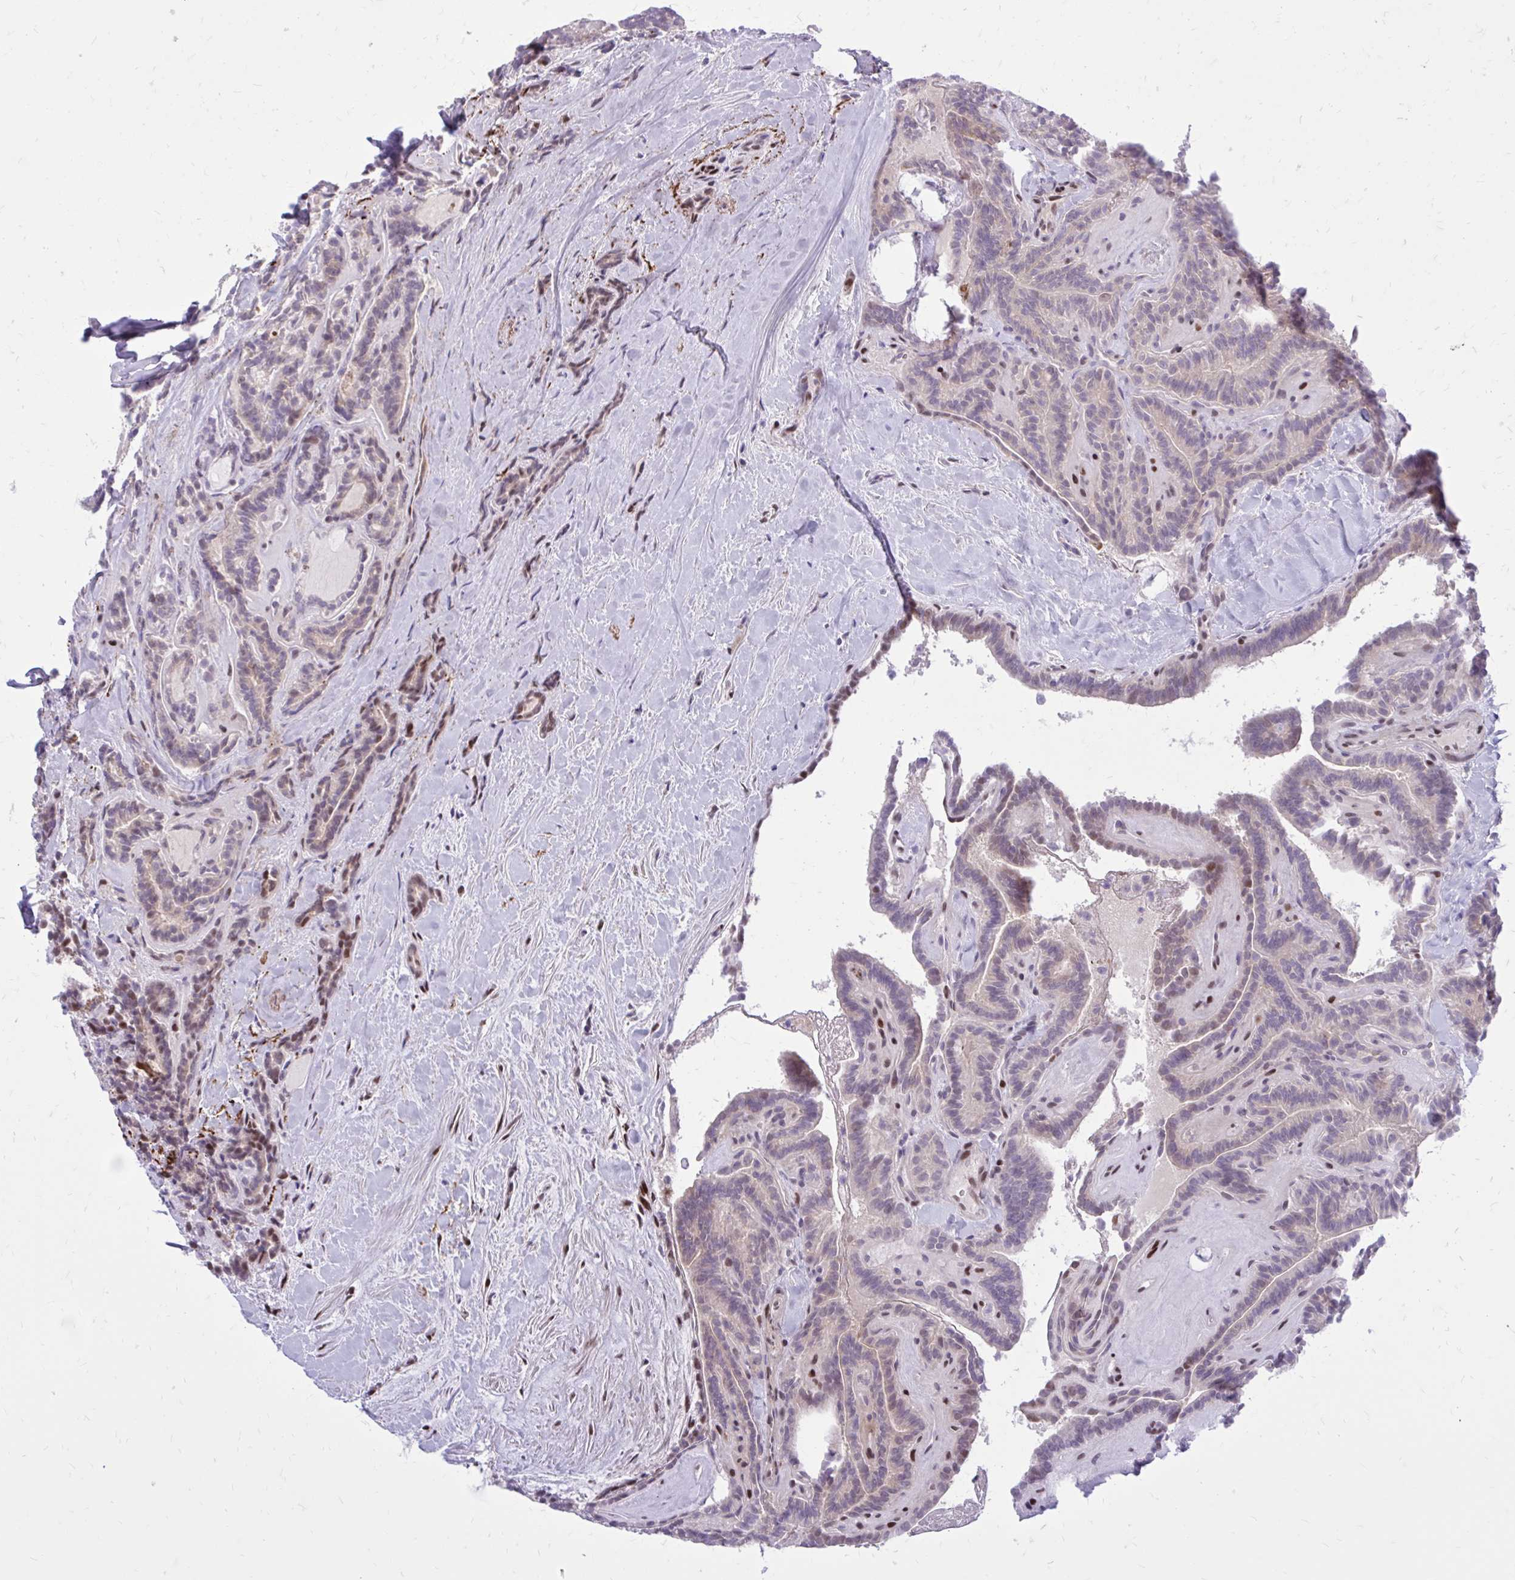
{"staining": {"intensity": "strong", "quantity": "<25%", "location": "nuclear"}, "tissue": "thyroid cancer", "cell_type": "Tumor cells", "image_type": "cancer", "snomed": [{"axis": "morphology", "description": "Papillary adenocarcinoma, NOS"}, {"axis": "topography", "description": "Thyroid gland"}], "caption": "IHC of human papillary adenocarcinoma (thyroid) exhibits medium levels of strong nuclear staining in about <25% of tumor cells.", "gene": "PSME4", "patient": {"sex": "female", "age": 21}}